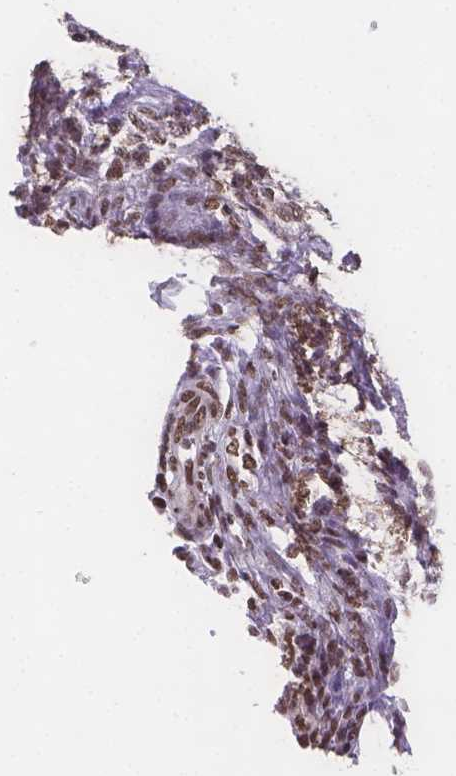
{"staining": {"intensity": "strong", "quantity": ">75%", "location": "nuclear"}, "tissue": "endometrial cancer", "cell_type": "Tumor cells", "image_type": "cancer", "snomed": [{"axis": "morphology", "description": "Adenocarcinoma, NOS"}, {"axis": "topography", "description": "Endometrium"}], "caption": "A high-resolution micrograph shows immunohistochemistry (IHC) staining of adenocarcinoma (endometrial), which exhibits strong nuclear expression in approximately >75% of tumor cells.", "gene": "FANCE", "patient": {"sex": "female", "age": 79}}